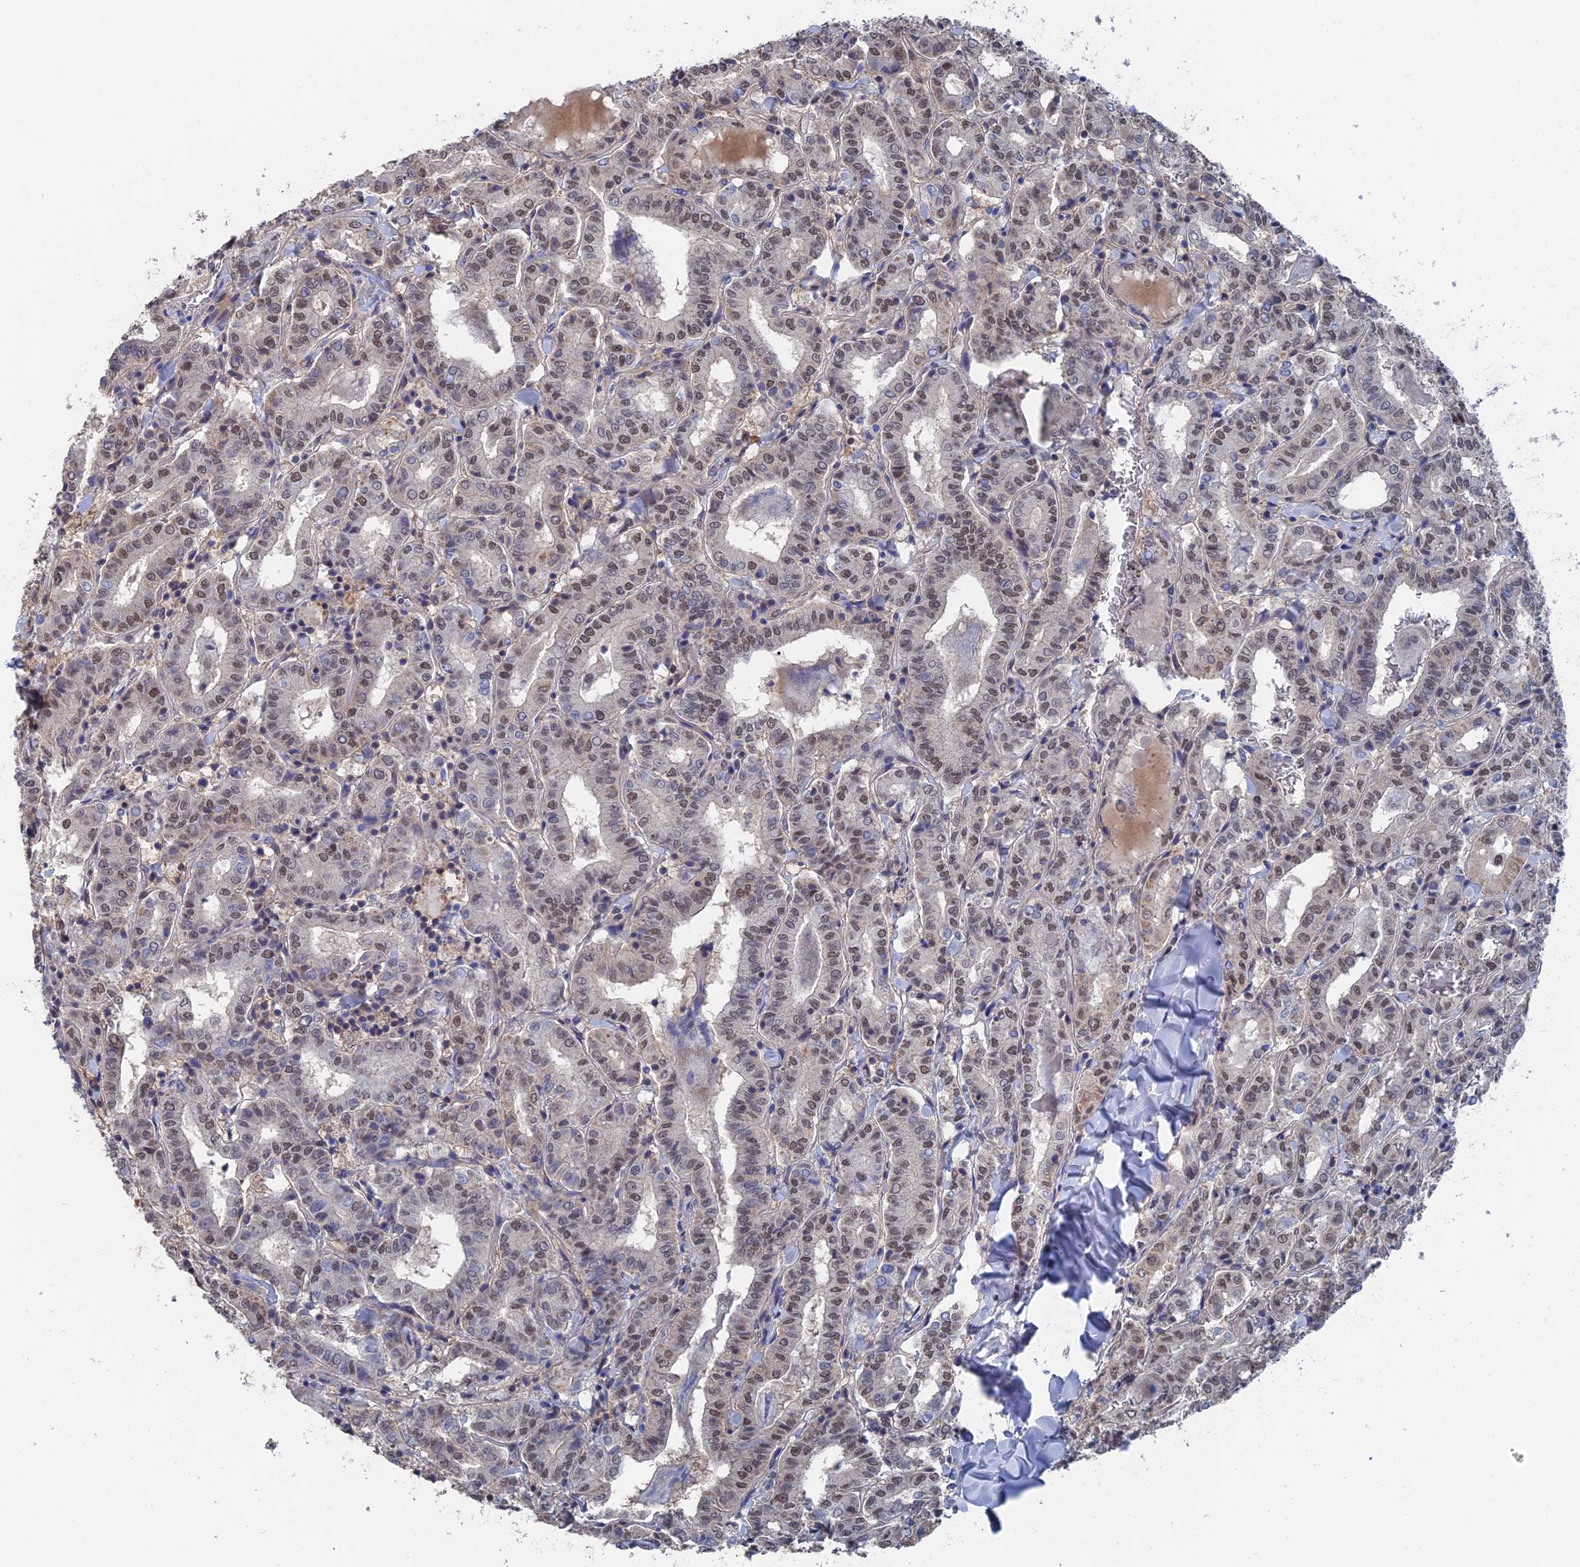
{"staining": {"intensity": "moderate", "quantity": "25%-75%", "location": "nuclear"}, "tissue": "thyroid cancer", "cell_type": "Tumor cells", "image_type": "cancer", "snomed": [{"axis": "morphology", "description": "Papillary adenocarcinoma, NOS"}, {"axis": "topography", "description": "Thyroid gland"}], "caption": "This micrograph demonstrates thyroid cancer (papillary adenocarcinoma) stained with IHC to label a protein in brown. The nuclear of tumor cells show moderate positivity for the protein. Nuclei are counter-stained blue.", "gene": "TSSC4", "patient": {"sex": "female", "age": 72}}